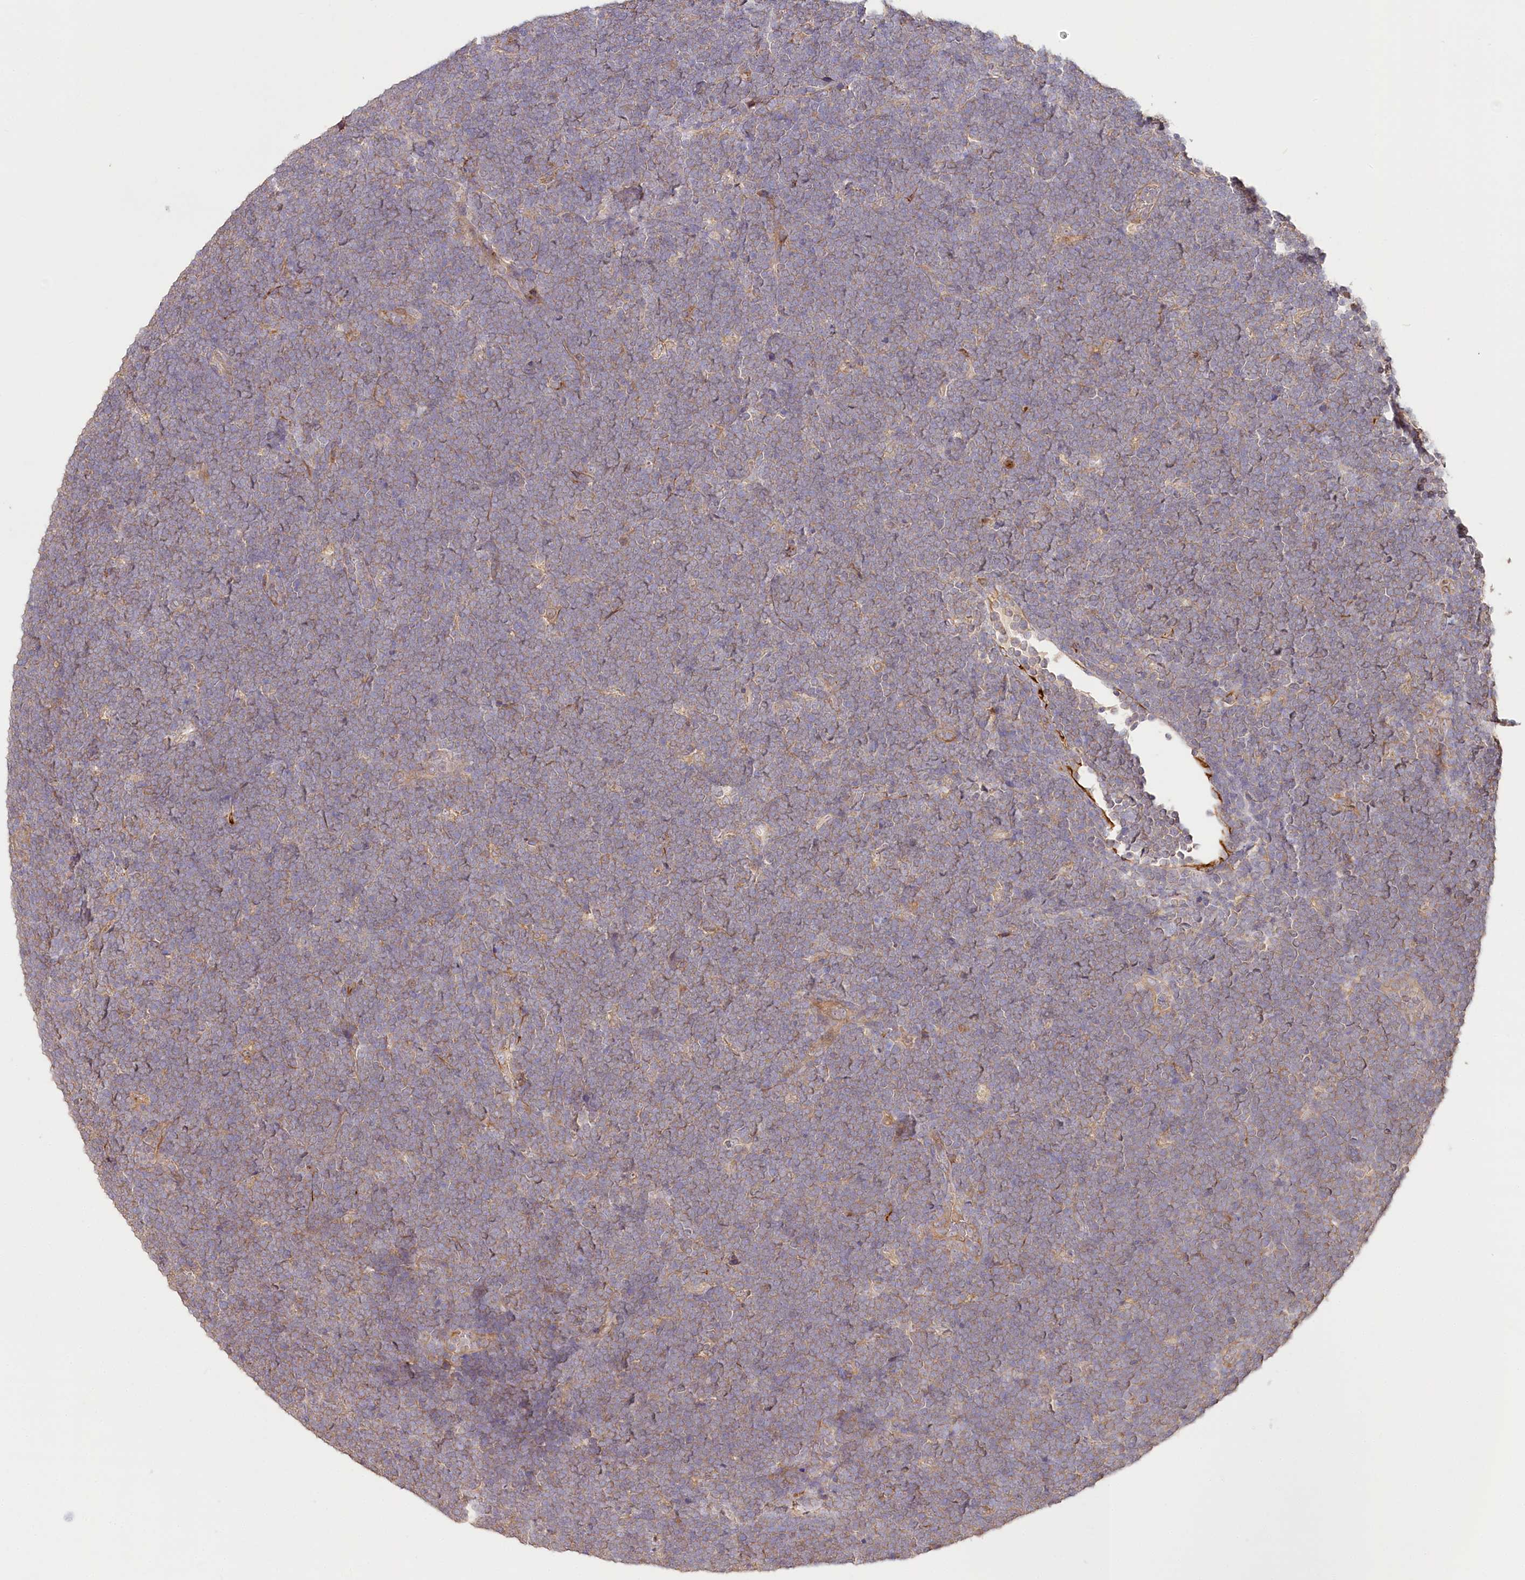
{"staining": {"intensity": "weak", "quantity": "25%-75%", "location": "cytoplasmic/membranous"}, "tissue": "lymphoma", "cell_type": "Tumor cells", "image_type": "cancer", "snomed": [{"axis": "morphology", "description": "Malignant lymphoma, non-Hodgkin's type, High grade"}, {"axis": "topography", "description": "Lymph node"}], "caption": "Immunohistochemistry micrograph of neoplastic tissue: lymphoma stained using immunohistochemistry (IHC) displays low levels of weak protein expression localized specifically in the cytoplasmic/membranous of tumor cells, appearing as a cytoplasmic/membranous brown color.", "gene": "DMXL1", "patient": {"sex": "male", "age": 13}}